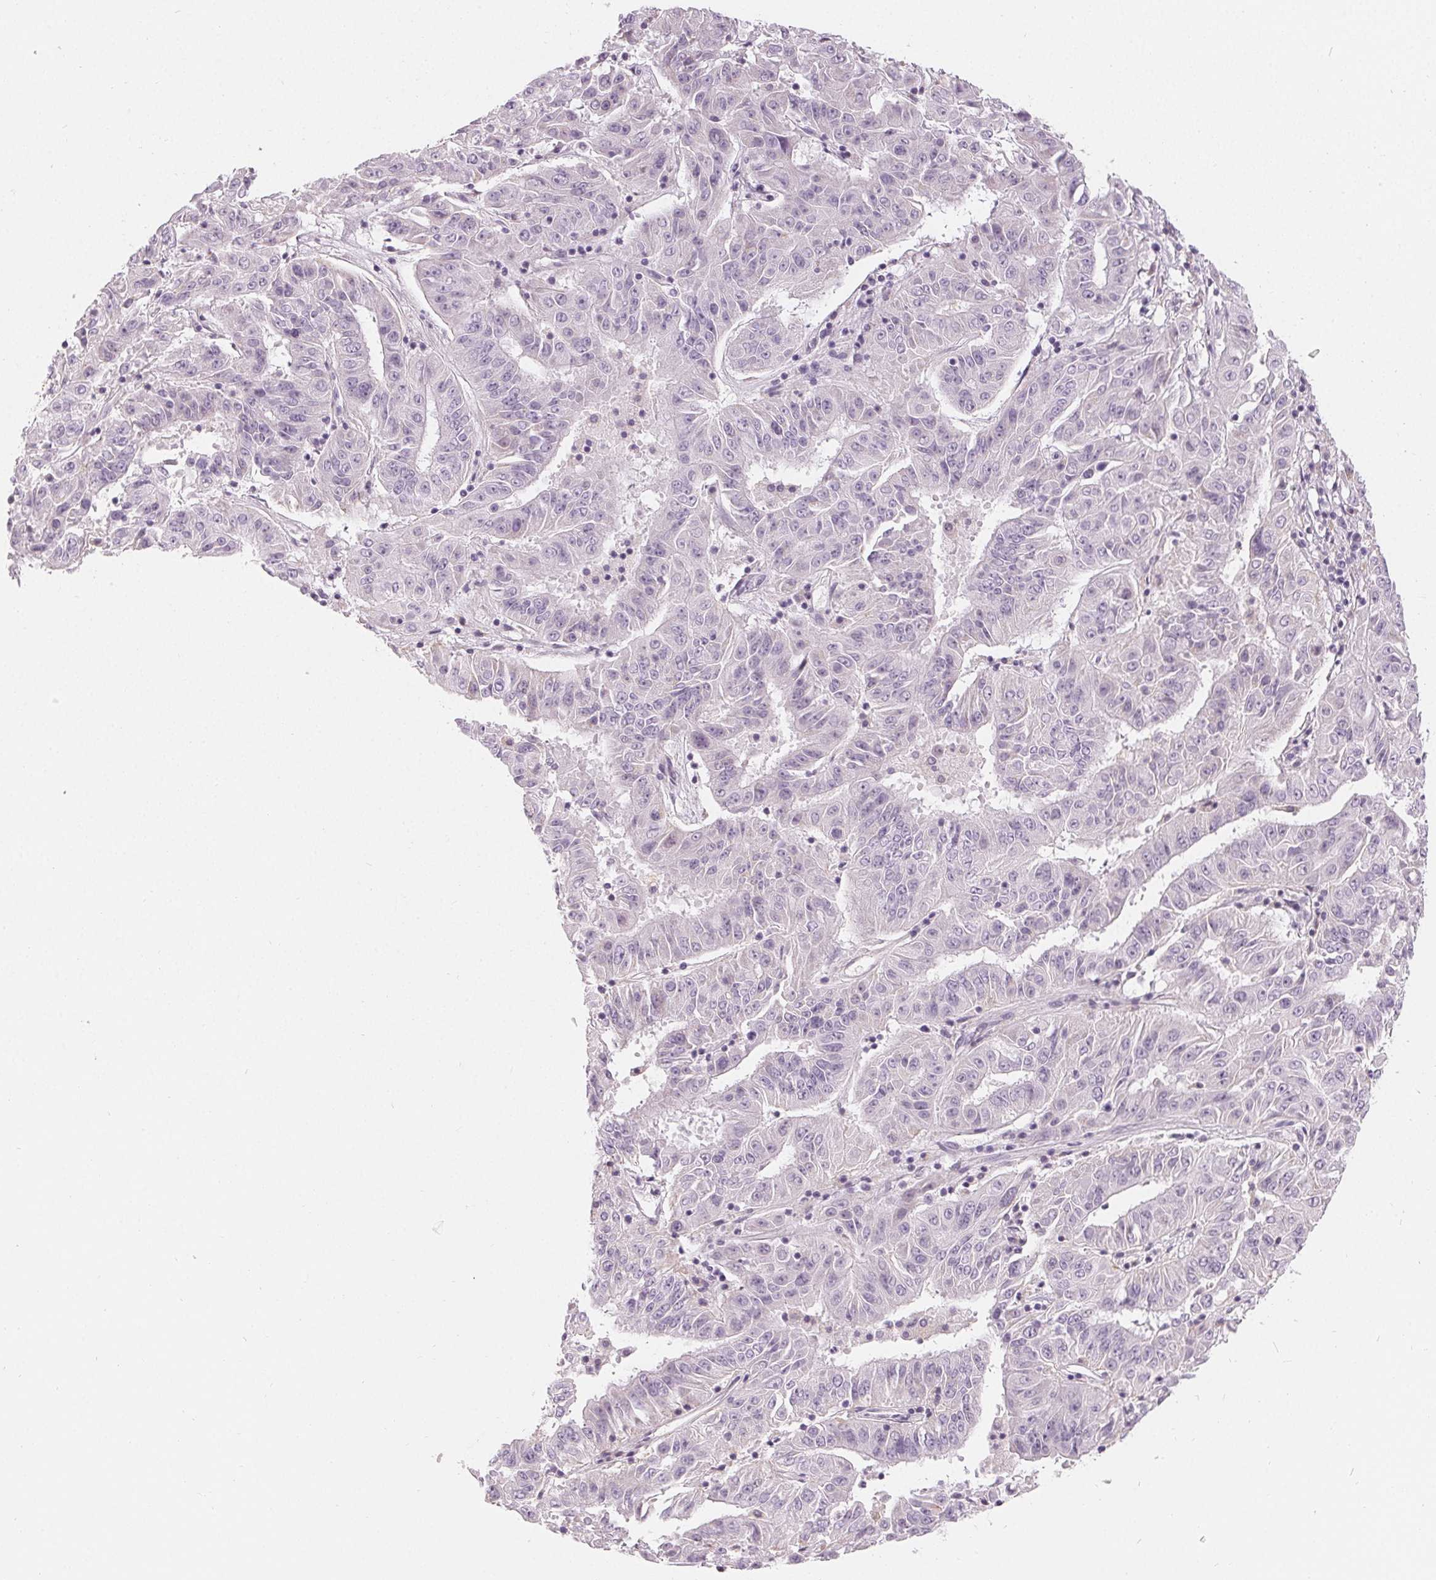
{"staining": {"intensity": "negative", "quantity": "none", "location": "none"}, "tissue": "pancreatic cancer", "cell_type": "Tumor cells", "image_type": "cancer", "snomed": [{"axis": "morphology", "description": "Adenocarcinoma, NOS"}, {"axis": "topography", "description": "Pancreas"}], "caption": "The immunohistochemistry (IHC) photomicrograph has no significant positivity in tumor cells of pancreatic cancer tissue.", "gene": "HOPX", "patient": {"sex": "male", "age": 63}}